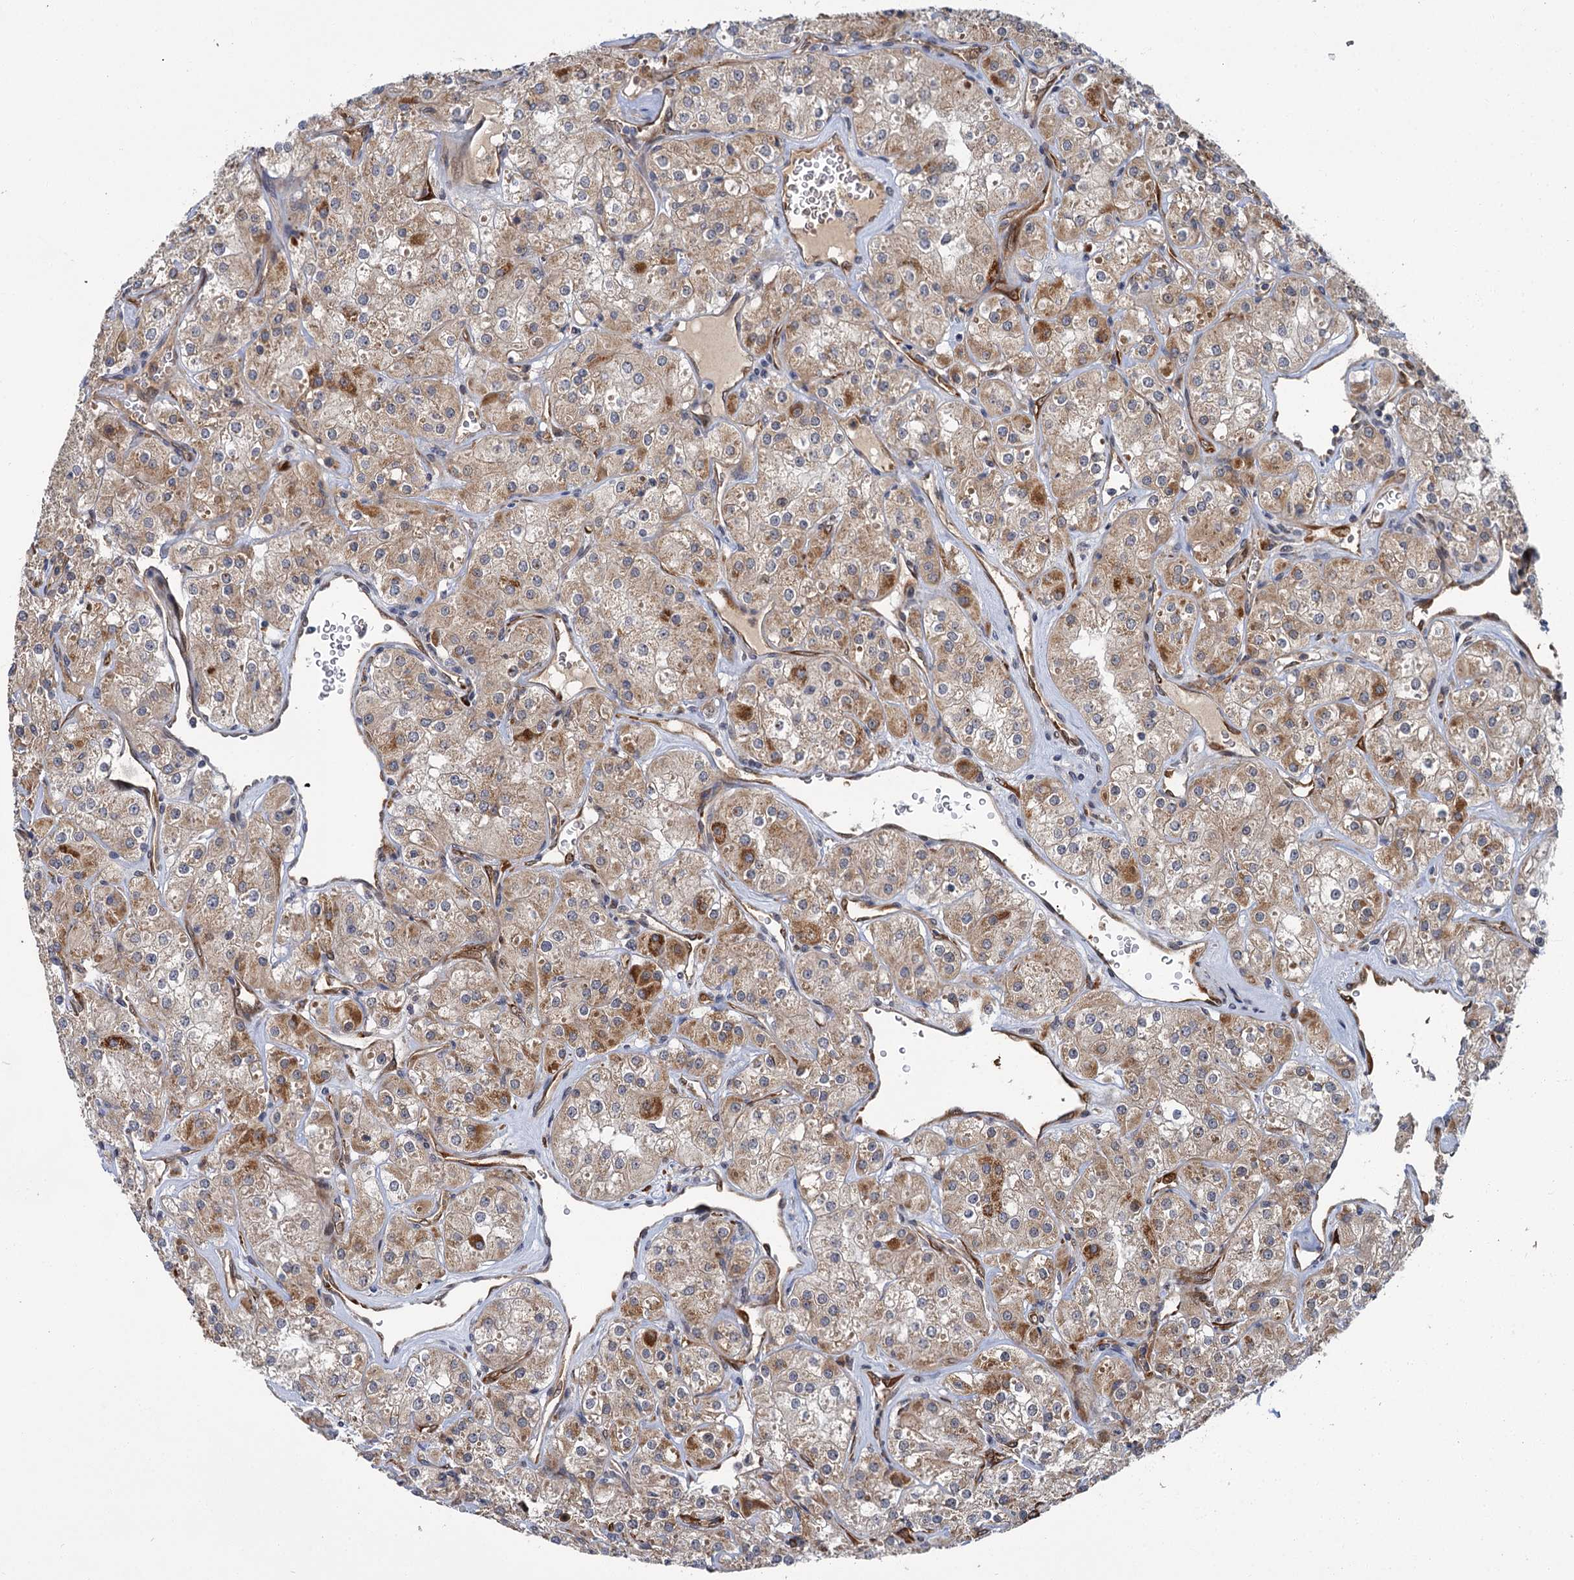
{"staining": {"intensity": "moderate", "quantity": "<25%", "location": "cytoplasmic/membranous"}, "tissue": "renal cancer", "cell_type": "Tumor cells", "image_type": "cancer", "snomed": [{"axis": "morphology", "description": "Adenocarcinoma, NOS"}, {"axis": "topography", "description": "Kidney"}], "caption": "Immunohistochemistry (IHC) histopathology image of human renal cancer stained for a protein (brown), which reveals low levels of moderate cytoplasmic/membranous positivity in about <25% of tumor cells.", "gene": "APBA2", "patient": {"sex": "male", "age": 77}}